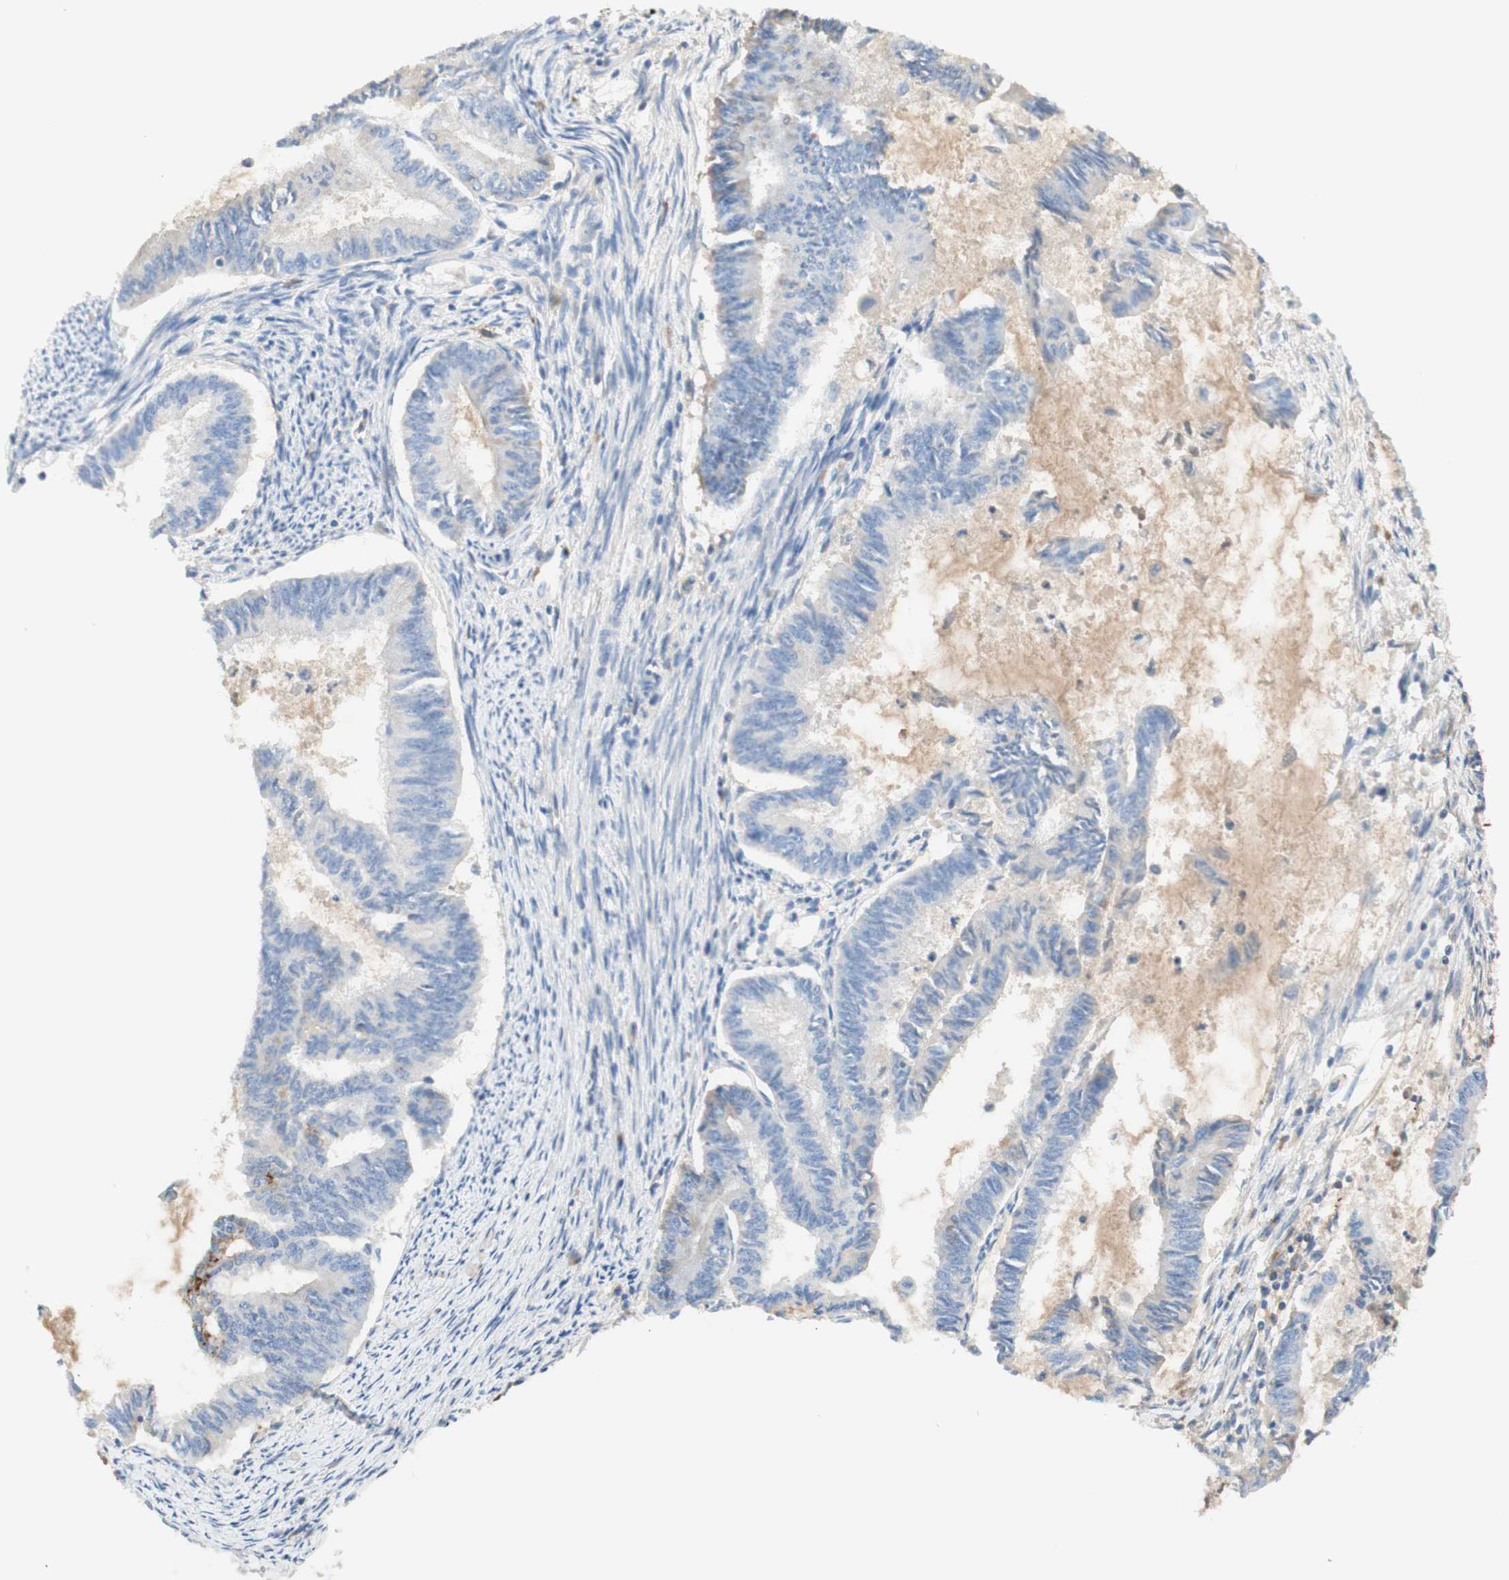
{"staining": {"intensity": "negative", "quantity": "none", "location": "none"}, "tissue": "endometrial cancer", "cell_type": "Tumor cells", "image_type": "cancer", "snomed": [{"axis": "morphology", "description": "Adenocarcinoma, NOS"}, {"axis": "topography", "description": "Endometrium"}], "caption": "This image is of endometrial cancer (adenocarcinoma) stained with immunohistochemistry to label a protein in brown with the nuclei are counter-stained blue. There is no staining in tumor cells.", "gene": "KNG1", "patient": {"sex": "female", "age": 86}}